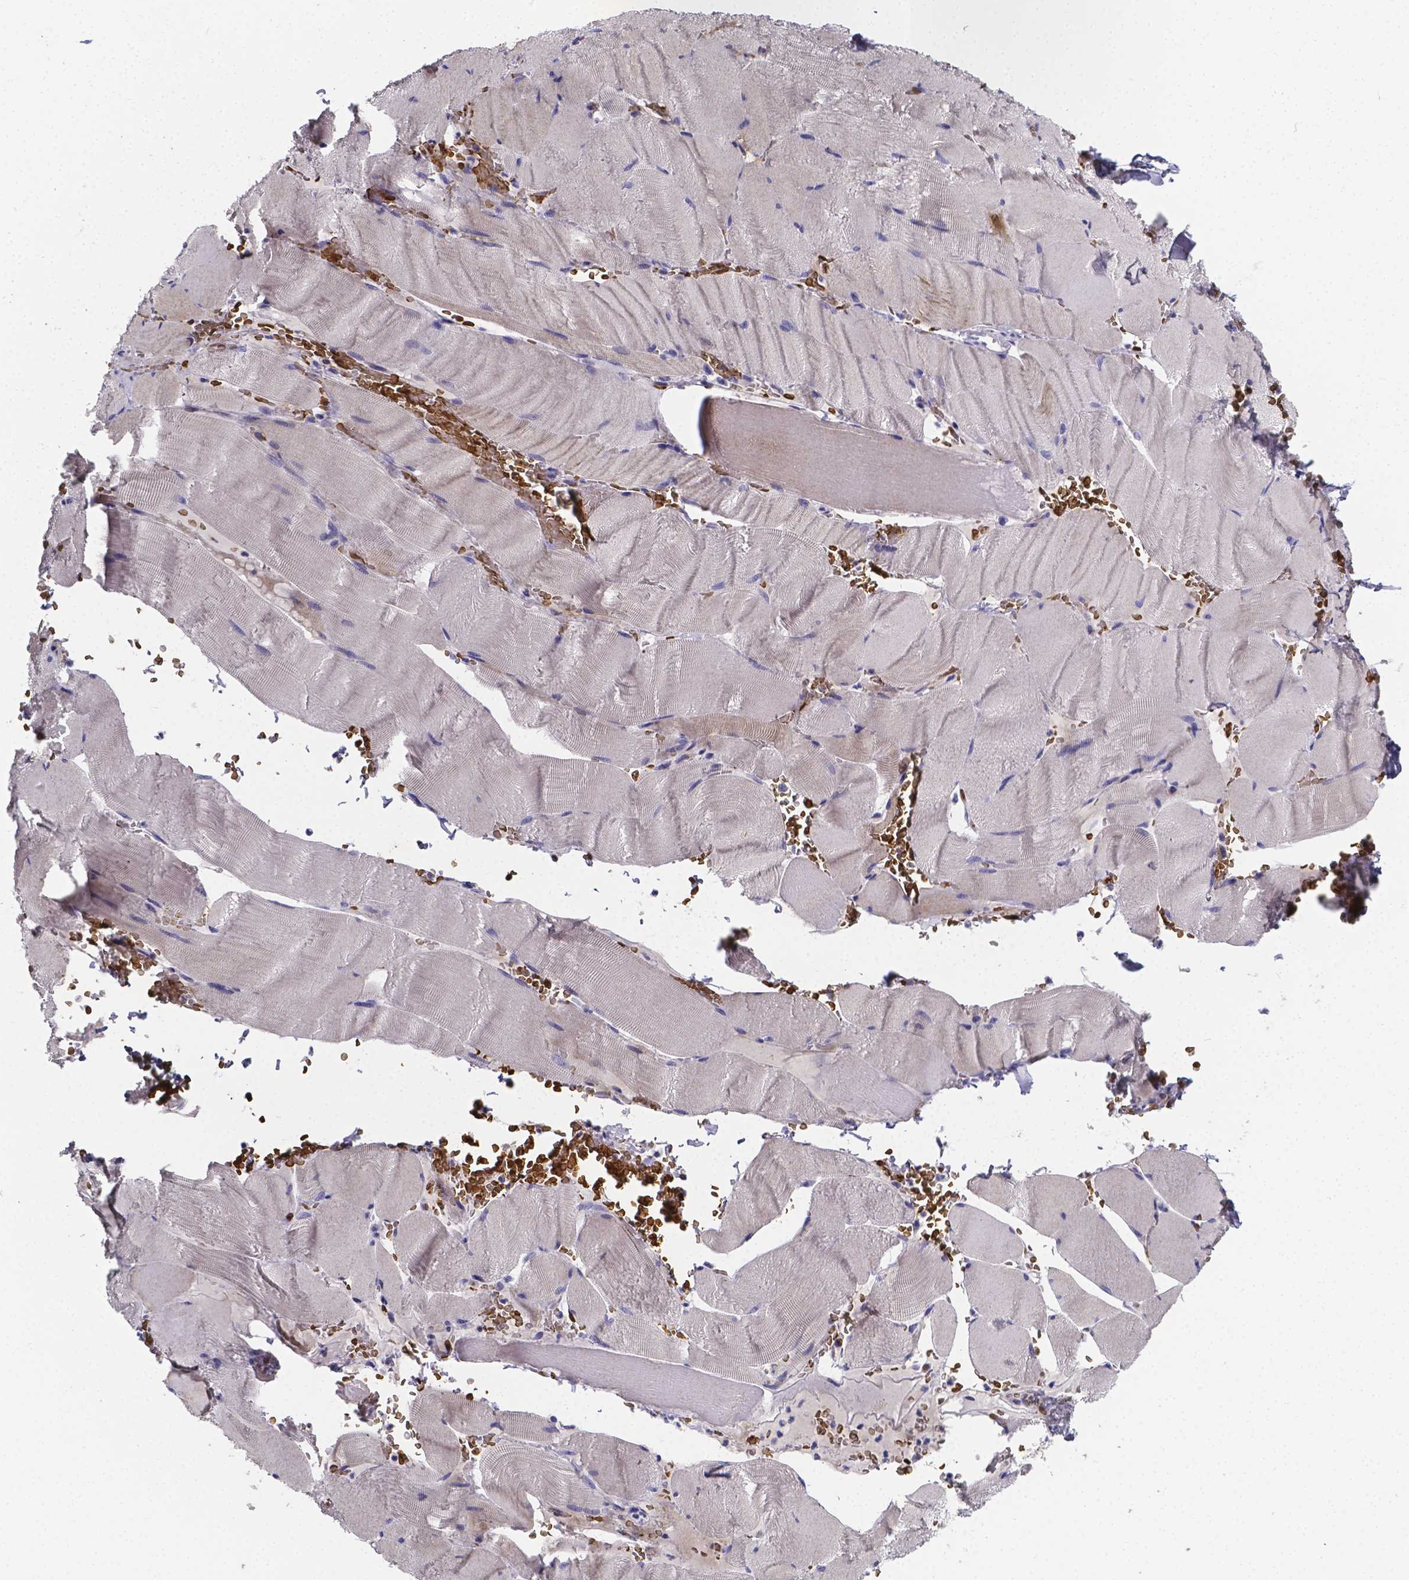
{"staining": {"intensity": "negative", "quantity": "none", "location": "none"}, "tissue": "skeletal muscle", "cell_type": "Myocytes", "image_type": "normal", "snomed": [{"axis": "morphology", "description": "Normal tissue, NOS"}, {"axis": "topography", "description": "Skeletal muscle"}], "caption": "Myocytes are negative for protein expression in unremarkable human skeletal muscle. (Stains: DAB IHC with hematoxylin counter stain, Microscopy: brightfield microscopy at high magnification).", "gene": "GABRA3", "patient": {"sex": "male", "age": 56}}